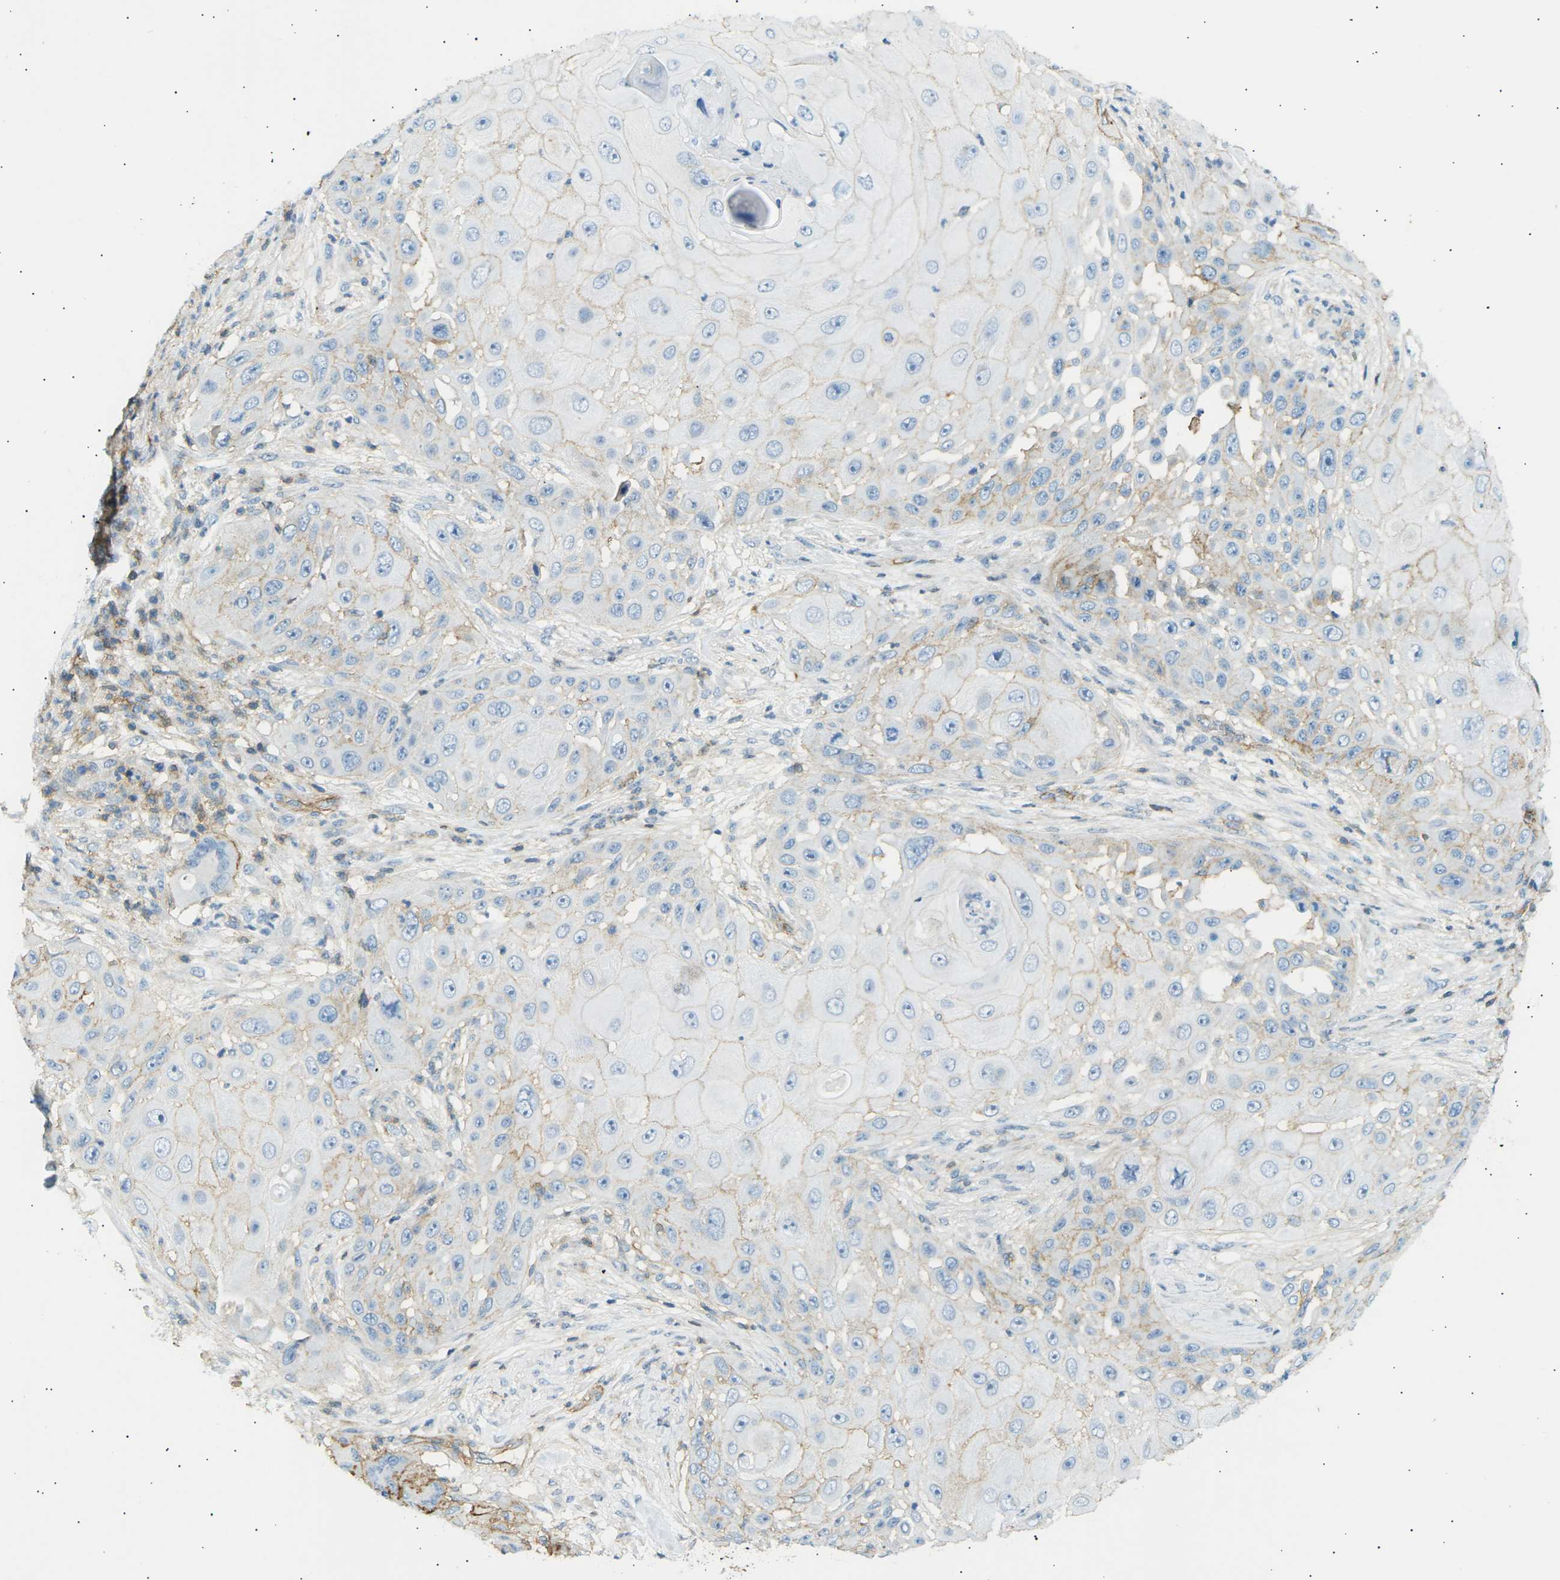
{"staining": {"intensity": "moderate", "quantity": "<25%", "location": "cytoplasmic/membranous"}, "tissue": "skin cancer", "cell_type": "Tumor cells", "image_type": "cancer", "snomed": [{"axis": "morphology", "description": "Squamous cell carcinoma, NOS"}, {"axis": "topography", "description": "Skin"}], "caption": "Squamous cell carcinoma (skin) was stained to show a protein in brown. There is low levels of moderate cytoplasmic/membranous expression in about <25% of tumor cells.", "gene": "ATP2B4", "patient": {"sex": "female", "age": 44}}